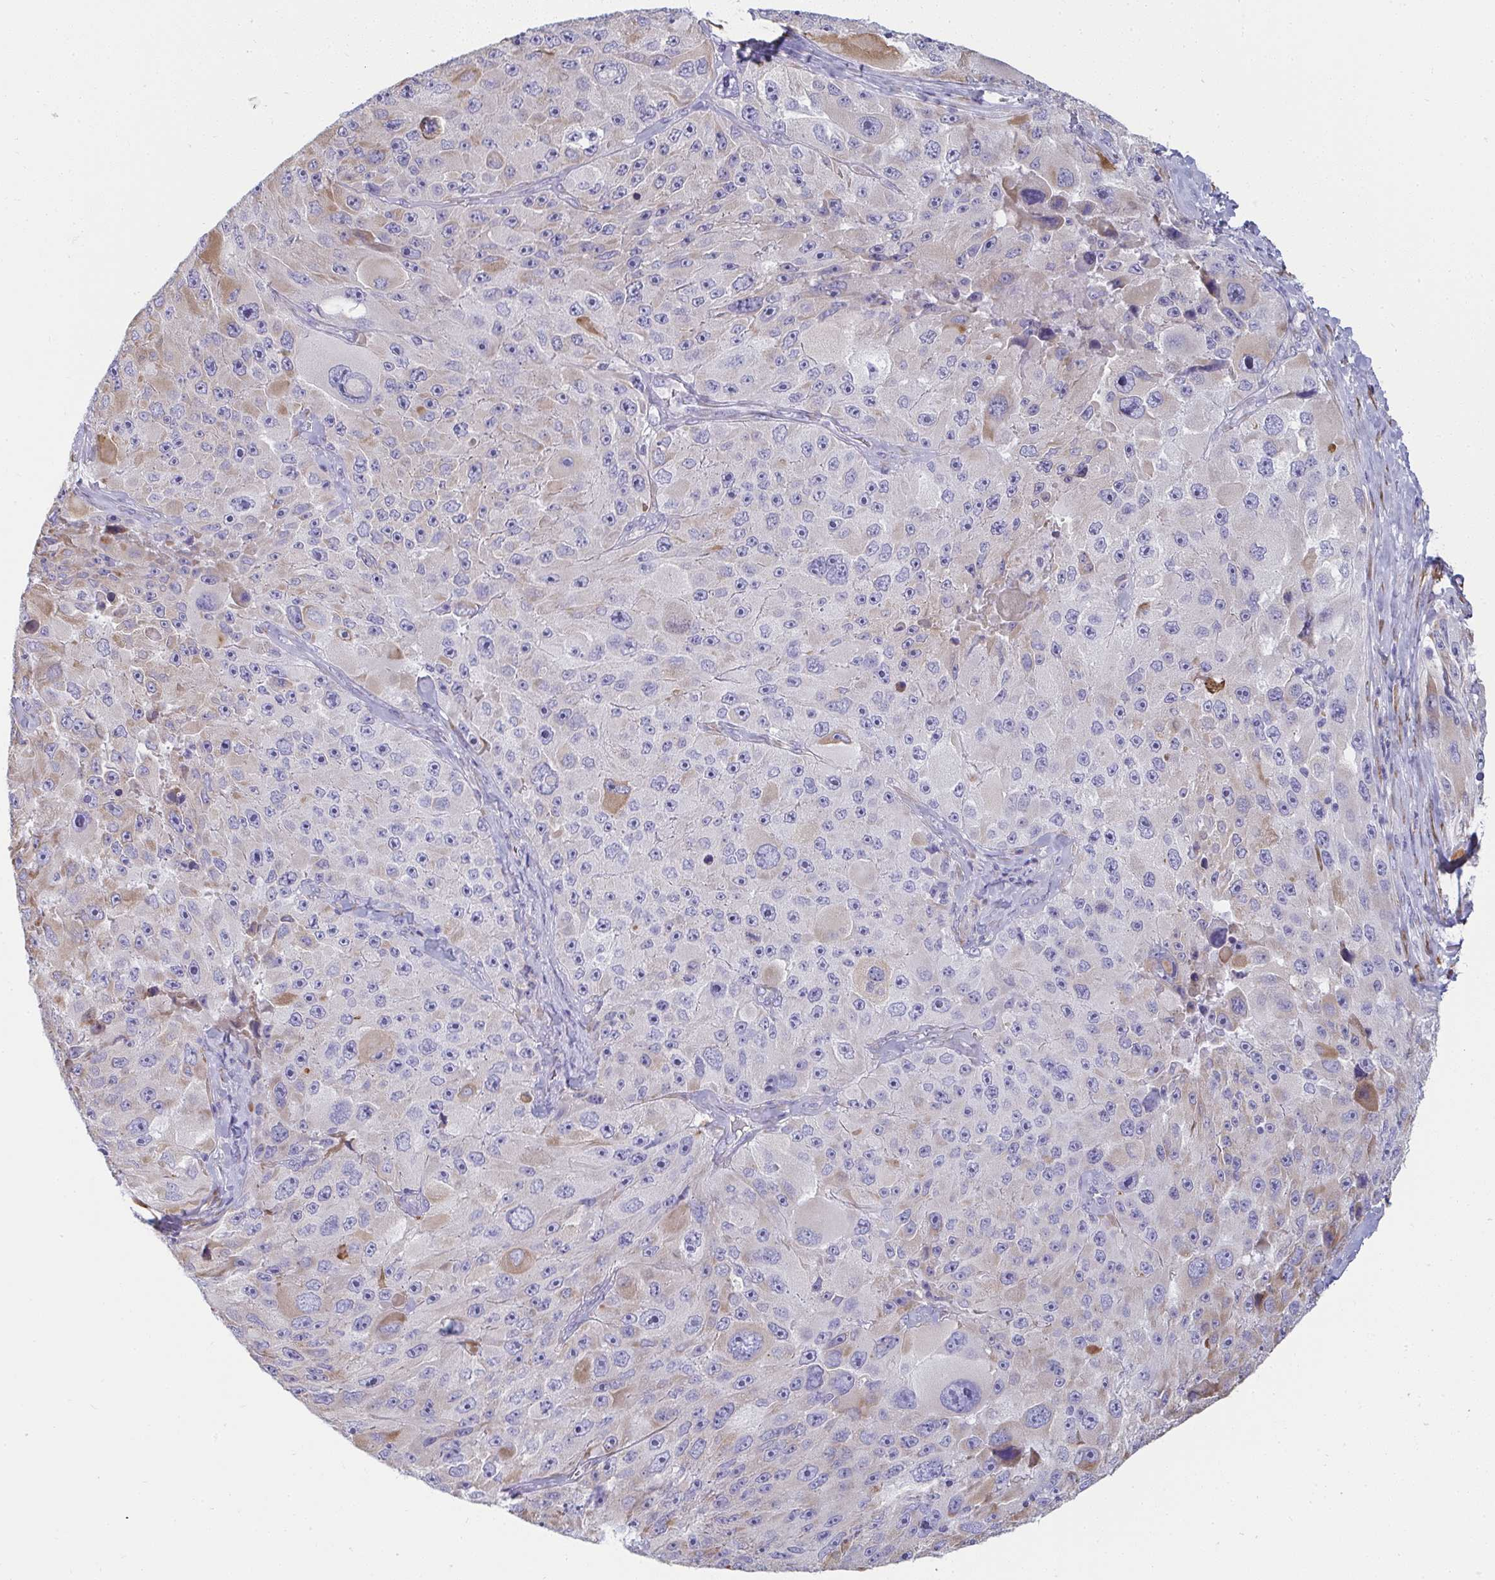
{"staining": {"intensity": "weak", "quantity": "<25%", "location": "cytoplasmic/membranous"}, "tissue": "melanoma", "cell_type": "Tumor cells", "image_type": "cancer", "snomed": [{"axis": "morphology", "description": "Malignant melanoma, Metastatic site"}, {"axis": "topography", "description": "Lymph node"}], "caption": "A histopathology image of human melanoma is negative for staining in tumor cells. (Brightfield microscopy of DAB IHC at high magnification).", "gene": "SHROOM1", "patient": {"sex": "male", "age": 62}}